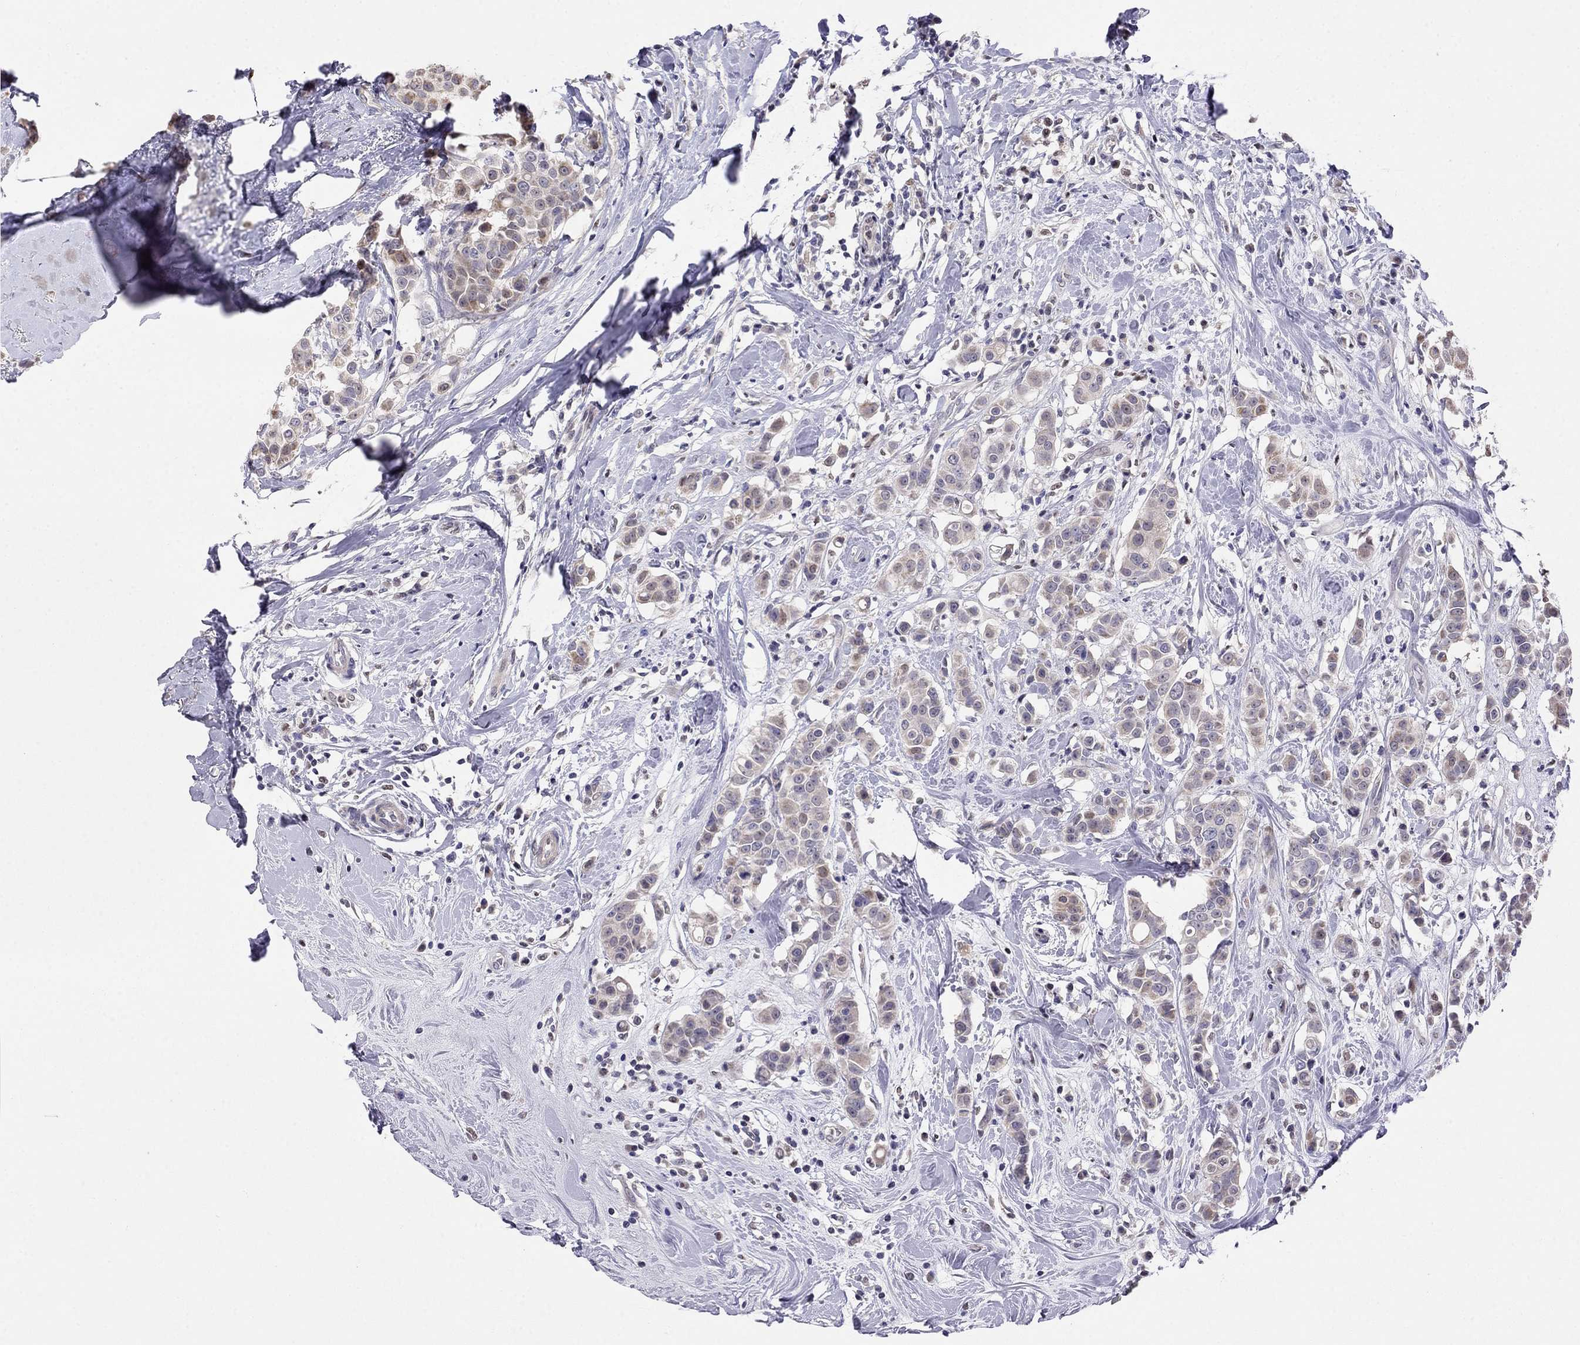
{"staining": {"intensity": "weak", "quantity": ">75%", "location": "cytoplasmic/membranous"}, "tissue": "breast cancer", "cell_type": "Tumor cells", "image_type": "cancer", "snomed": [{"axis": "morphology", "description": "Duct carcinoma"}, {"axis": "topography", "description": "Breast"}], "caption": "Immunohistochemistry staining of infiltrating ductal carcinoma (breast), which exhibits low levels of weak cytoplasmic/membranous staining in approximately >75% of tumor cells indicating weak cytoplasmic/membranous protein staining. The staining was performed using DAB (3,3'-diaminobenzidine) (brown) for protein detection and nuclei were counterstained in hematoxylin (blue).", "gene": "LRRC39", "patient": {"sex": "female", "age": 27}}